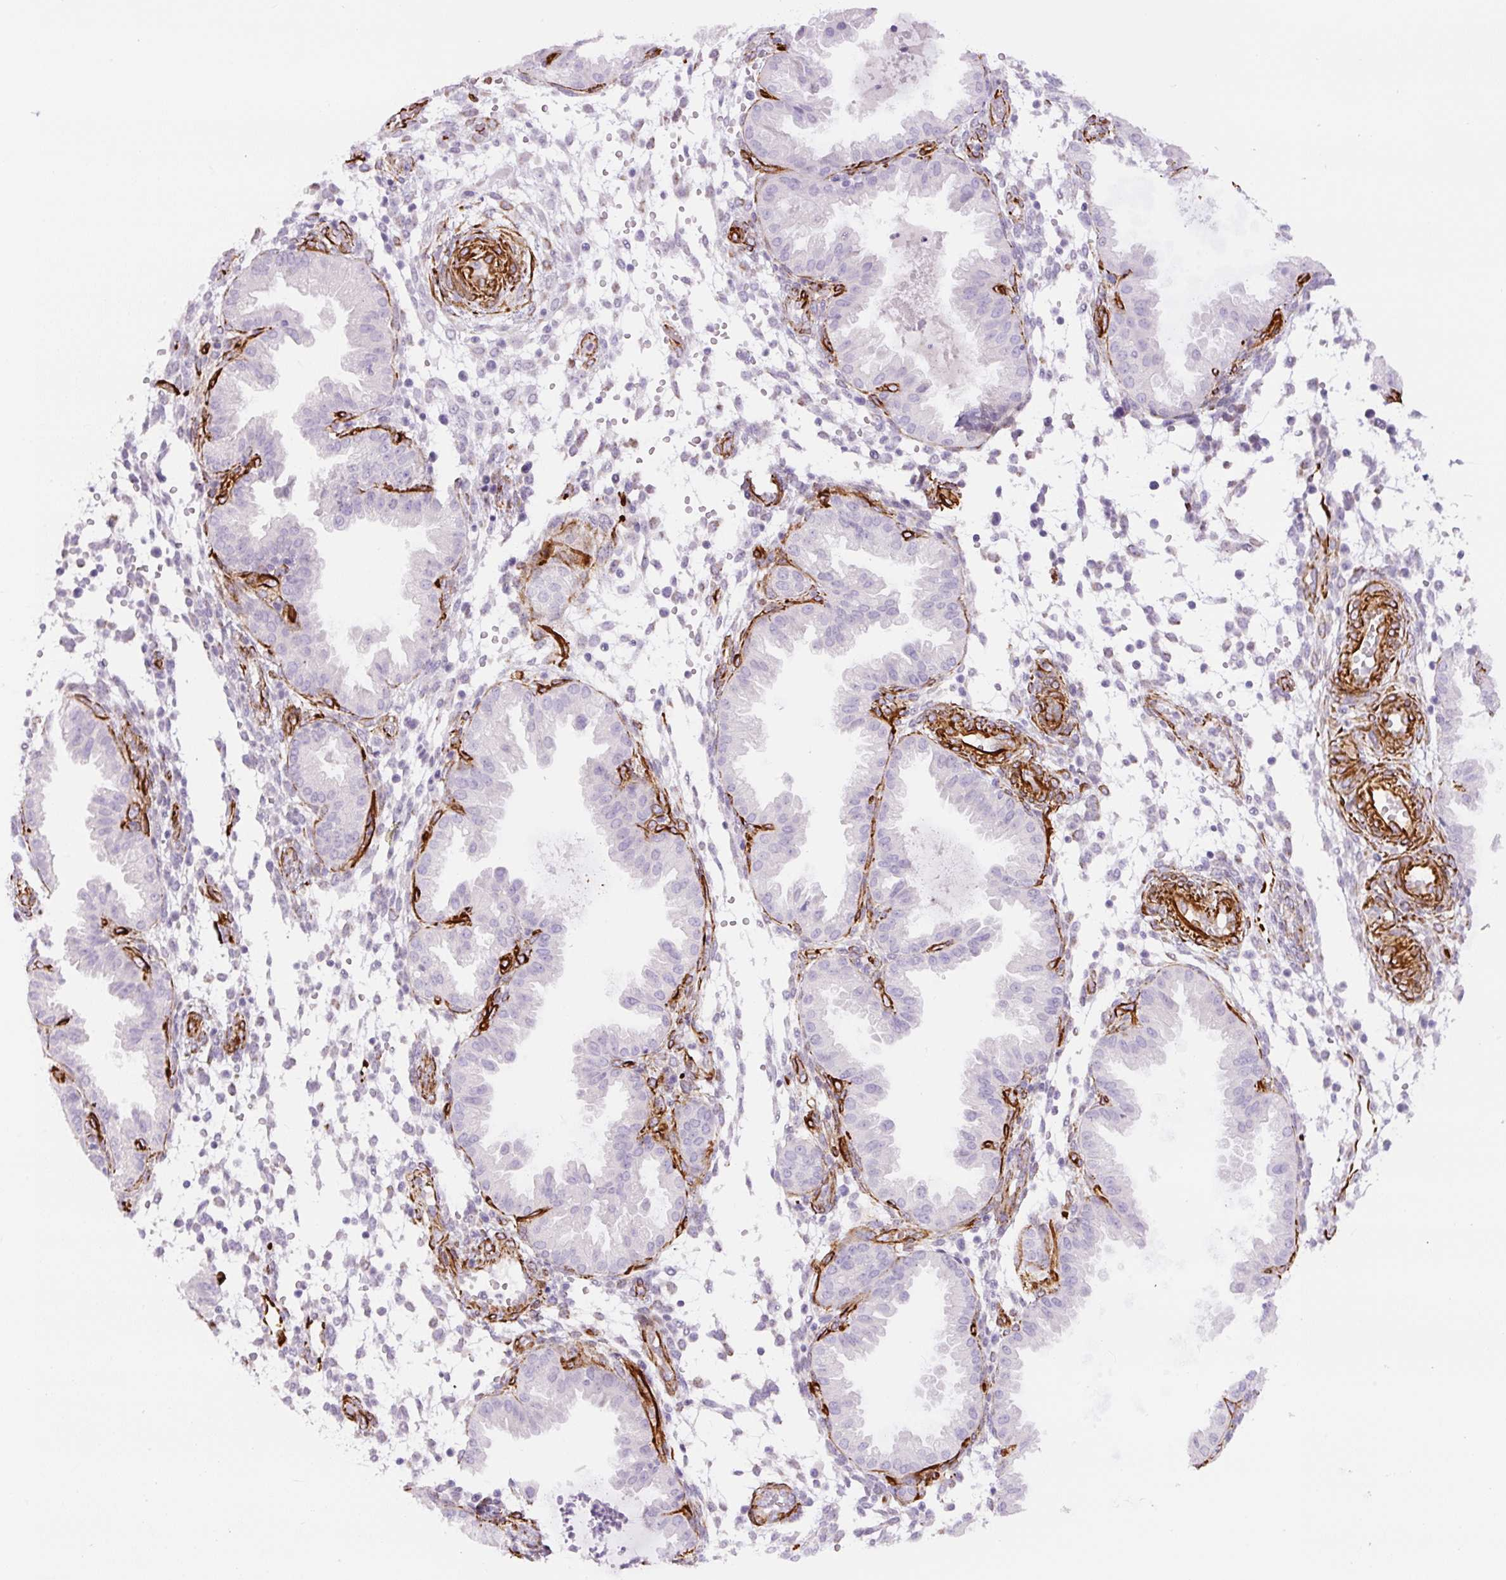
{"staining": {"intensity": "negative", "quantity": "none", "location": "none"}, "tissue": "endometrium", "cell_type": "Cells in endometrial stroma", "image_type": "normal", "snomed": [{"axis": "morphology", "description": "Normal tissue, NOS"}, {"axis": "topography", "description": "Endometrium"}], "caption": "DAB immunohistochemical staining of normal endometrium displays no significant positivity in cells in endometrial stroma.", "gene": "NES", "patient": {"sex": "female", "age": 33}}